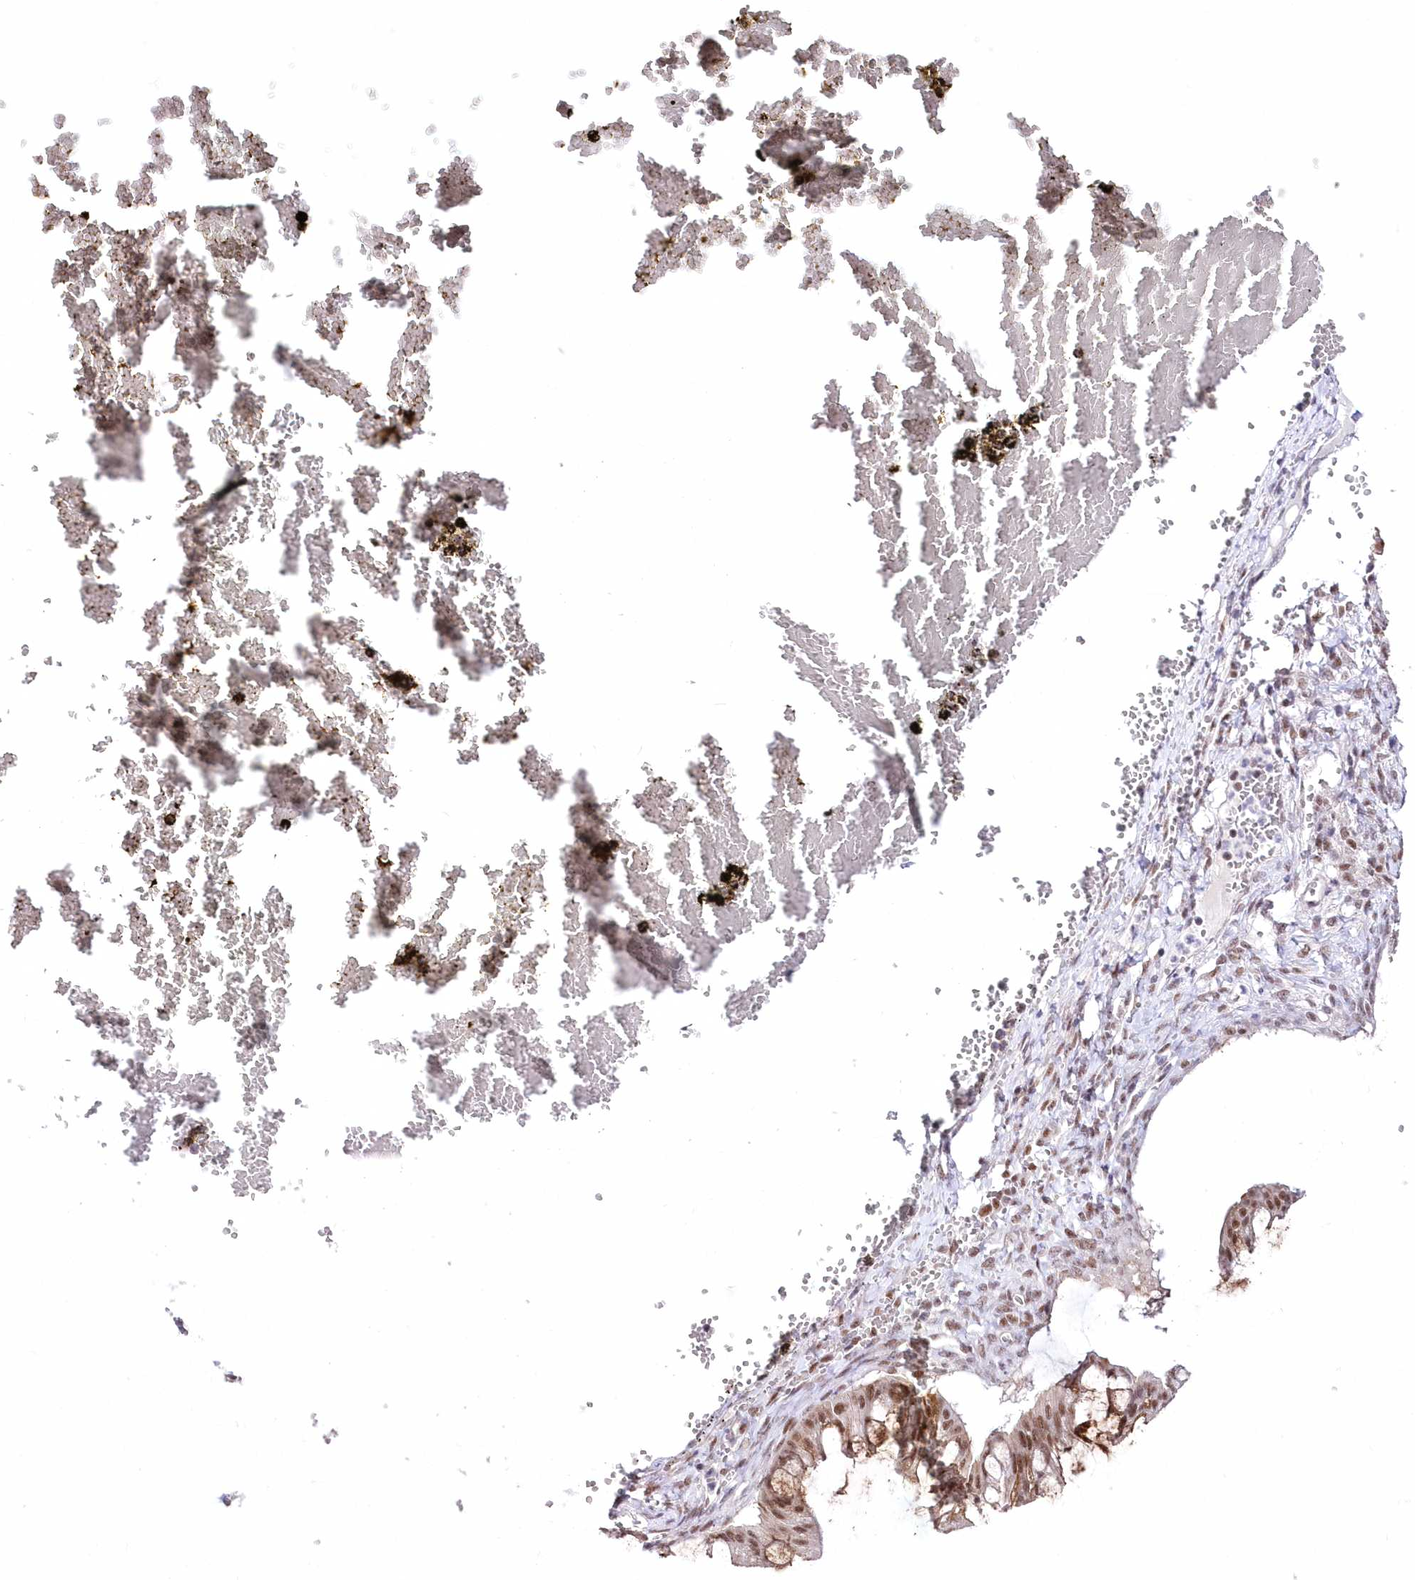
{"staining": {"intensity": "moderate", "quantity": ">75%", "location": "nuclear"}, "tissue": "ovarian cancer", "cell_type": "Tumor cells", "image_type": "cancer", "snomed": [{"axis": "morphology", "description": "Cystadenocarcinoma, mucinous, NOS"}, {"axis": "topography", "description": "Ovary"}], "caption": "IHC photomicrograph of ovarian mucinous cystadenocarcinoma stained for a protein (brown), which shows medium levels of moderate nuclear staining in approximately >75% of tumor cells.", "gene": "NSUN2", "patient": {"sex": "female", "age": 73}}